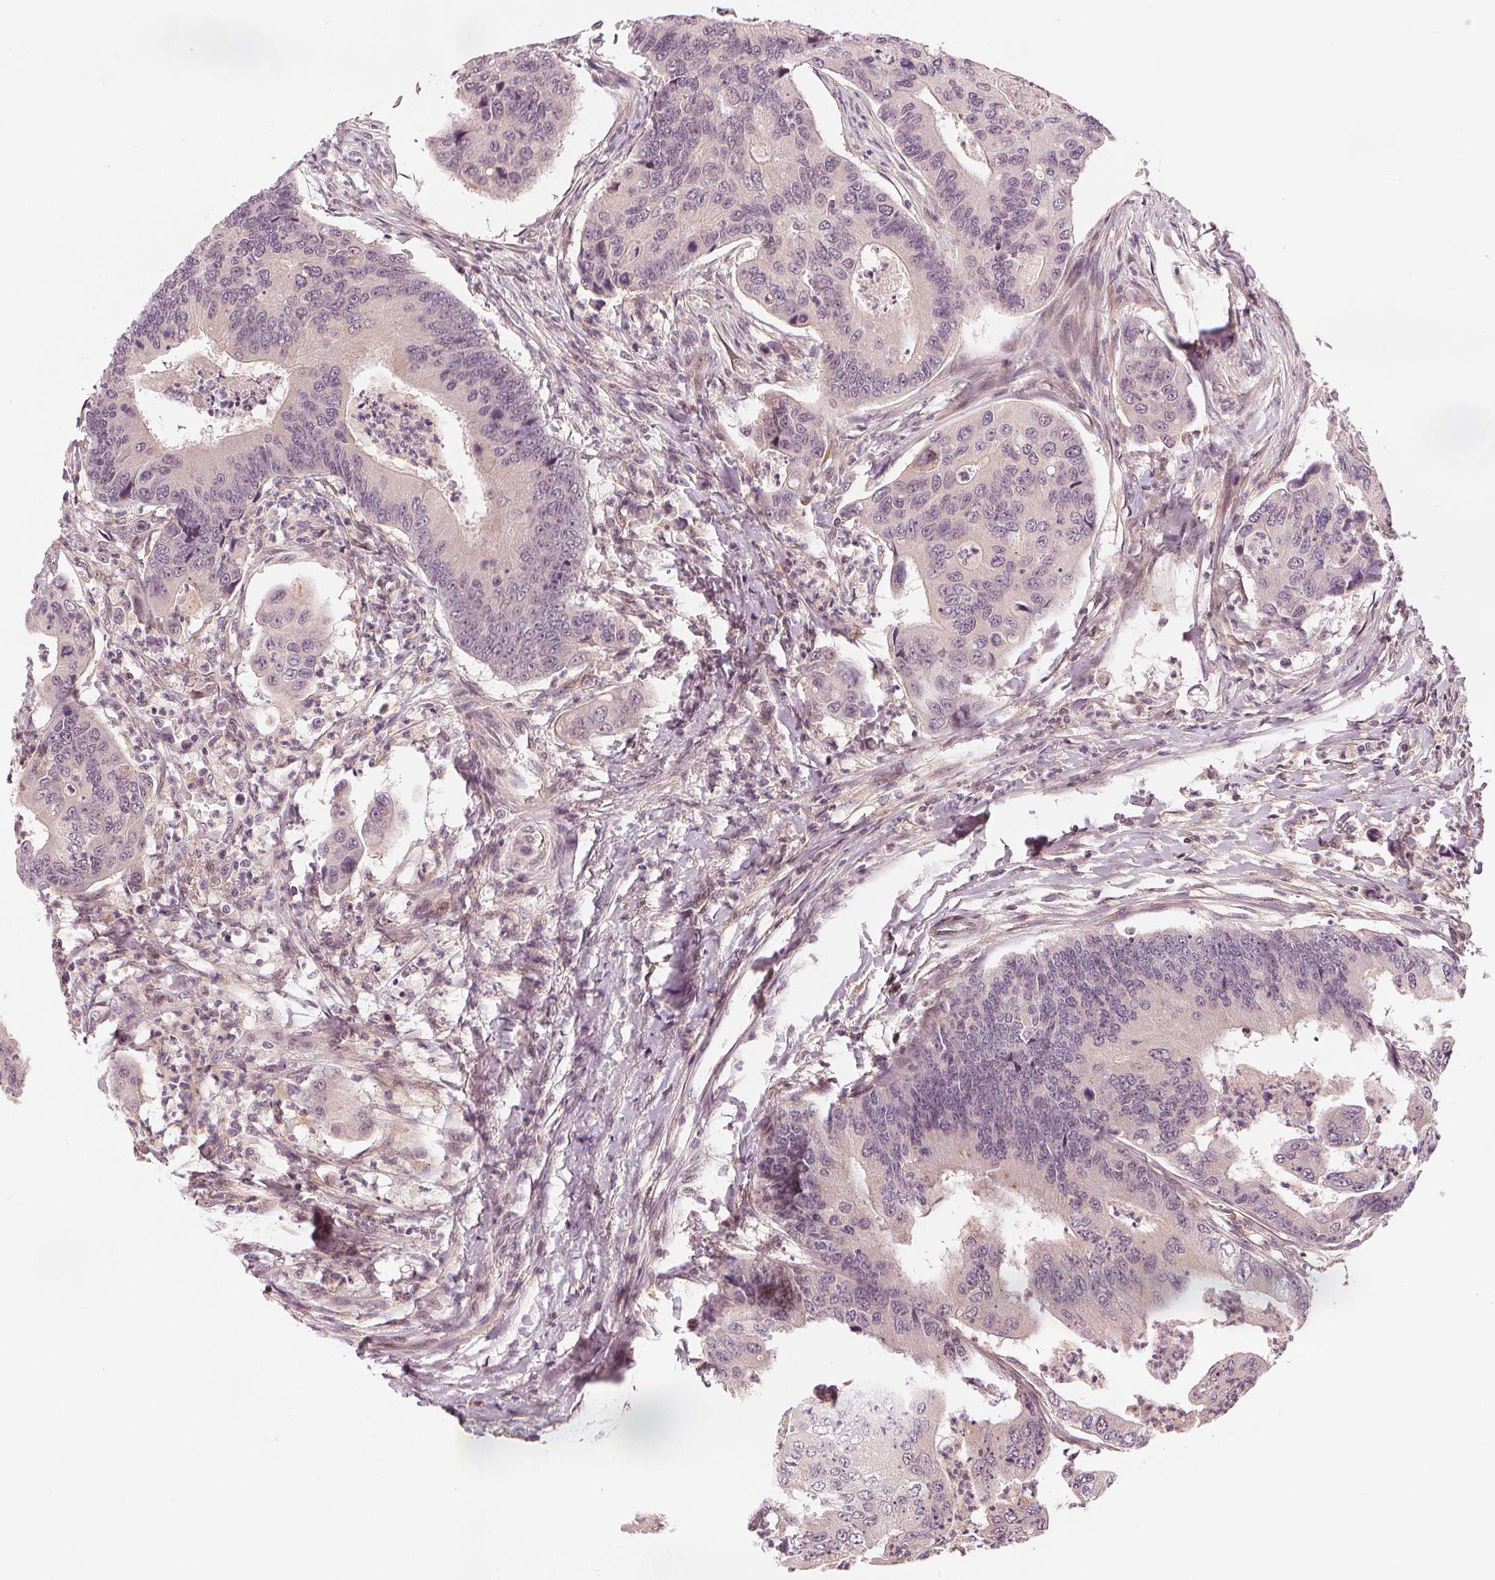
{"staining": {"intensity": "negative", "quantity": "none", "location": "none"}, "tissue": "colorectal cancer", "cell_type": "Tumor cells", "image_type": "cancer", "snomed": [{"axis": "morphology", "description": "Adenocarcinoma, NOS"}, {"axis": "topography", "description": "Colon"}], "caption": "The image reveals no staining of tumor cells in colorectal cancer (adenocarcinoma).", "gene": "SLC34A1", "patient": {"sex": "female", "age": 67}}